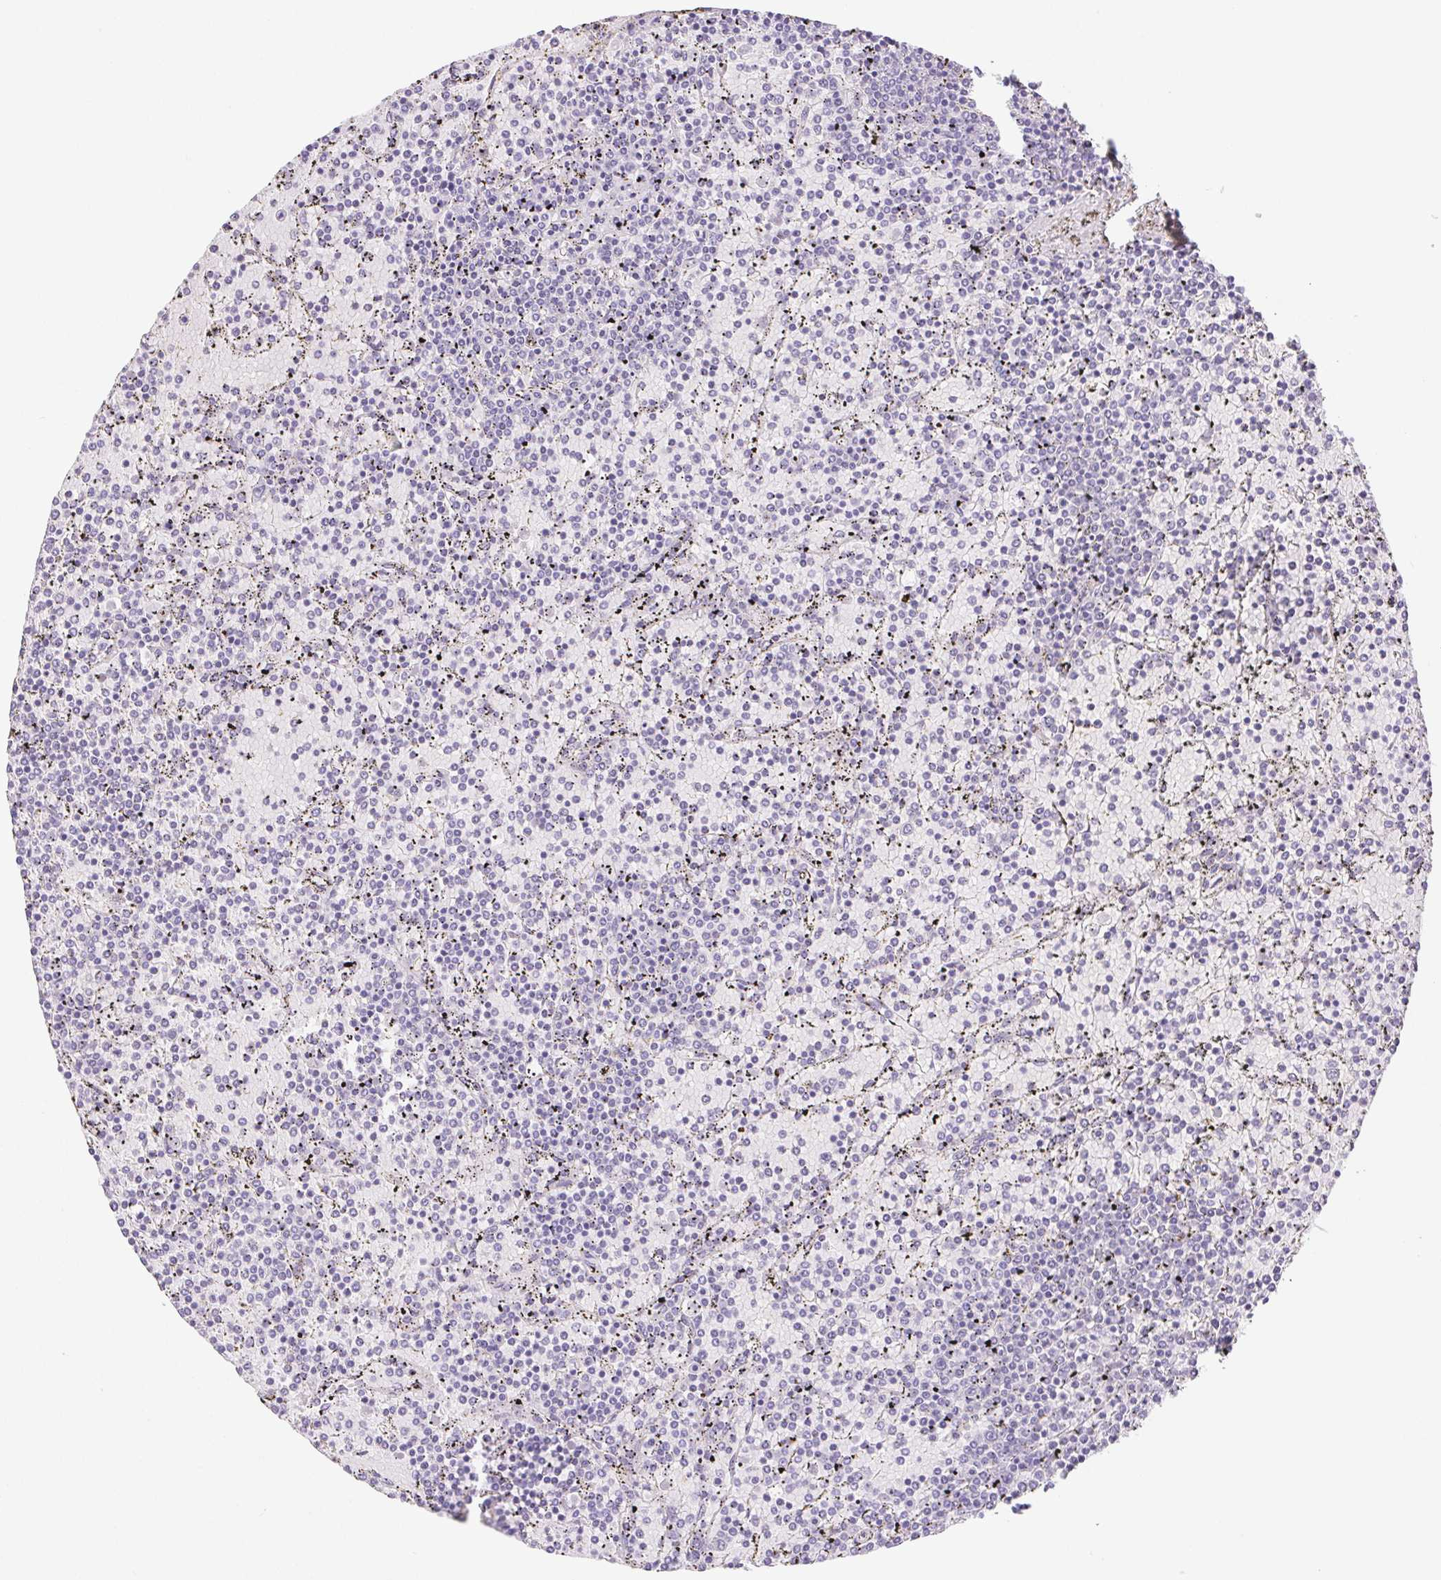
{"staining": {"intensity": "negative", "quantity": "none", "location": "none"}, "tissue": "lymphoma", "cell_type": "Tumor cells", "image_type": "cancer", "snomed": [{"axis": "morphology", "description": "Malignant lymphoma, non-Hodgkin's type, Low grade"}, {"axis": "topography", "description": "Spleen"}], "caption": "DAB (3,3'-diaminobenzidine) immunohistochemical staining of low-grade malignant lymphoma, non-Hodgkin's type demonstrates no significant expression in tumor cells.", "gene": "ST8SIA3", "patient": {"sex": "female", "age": 77}}